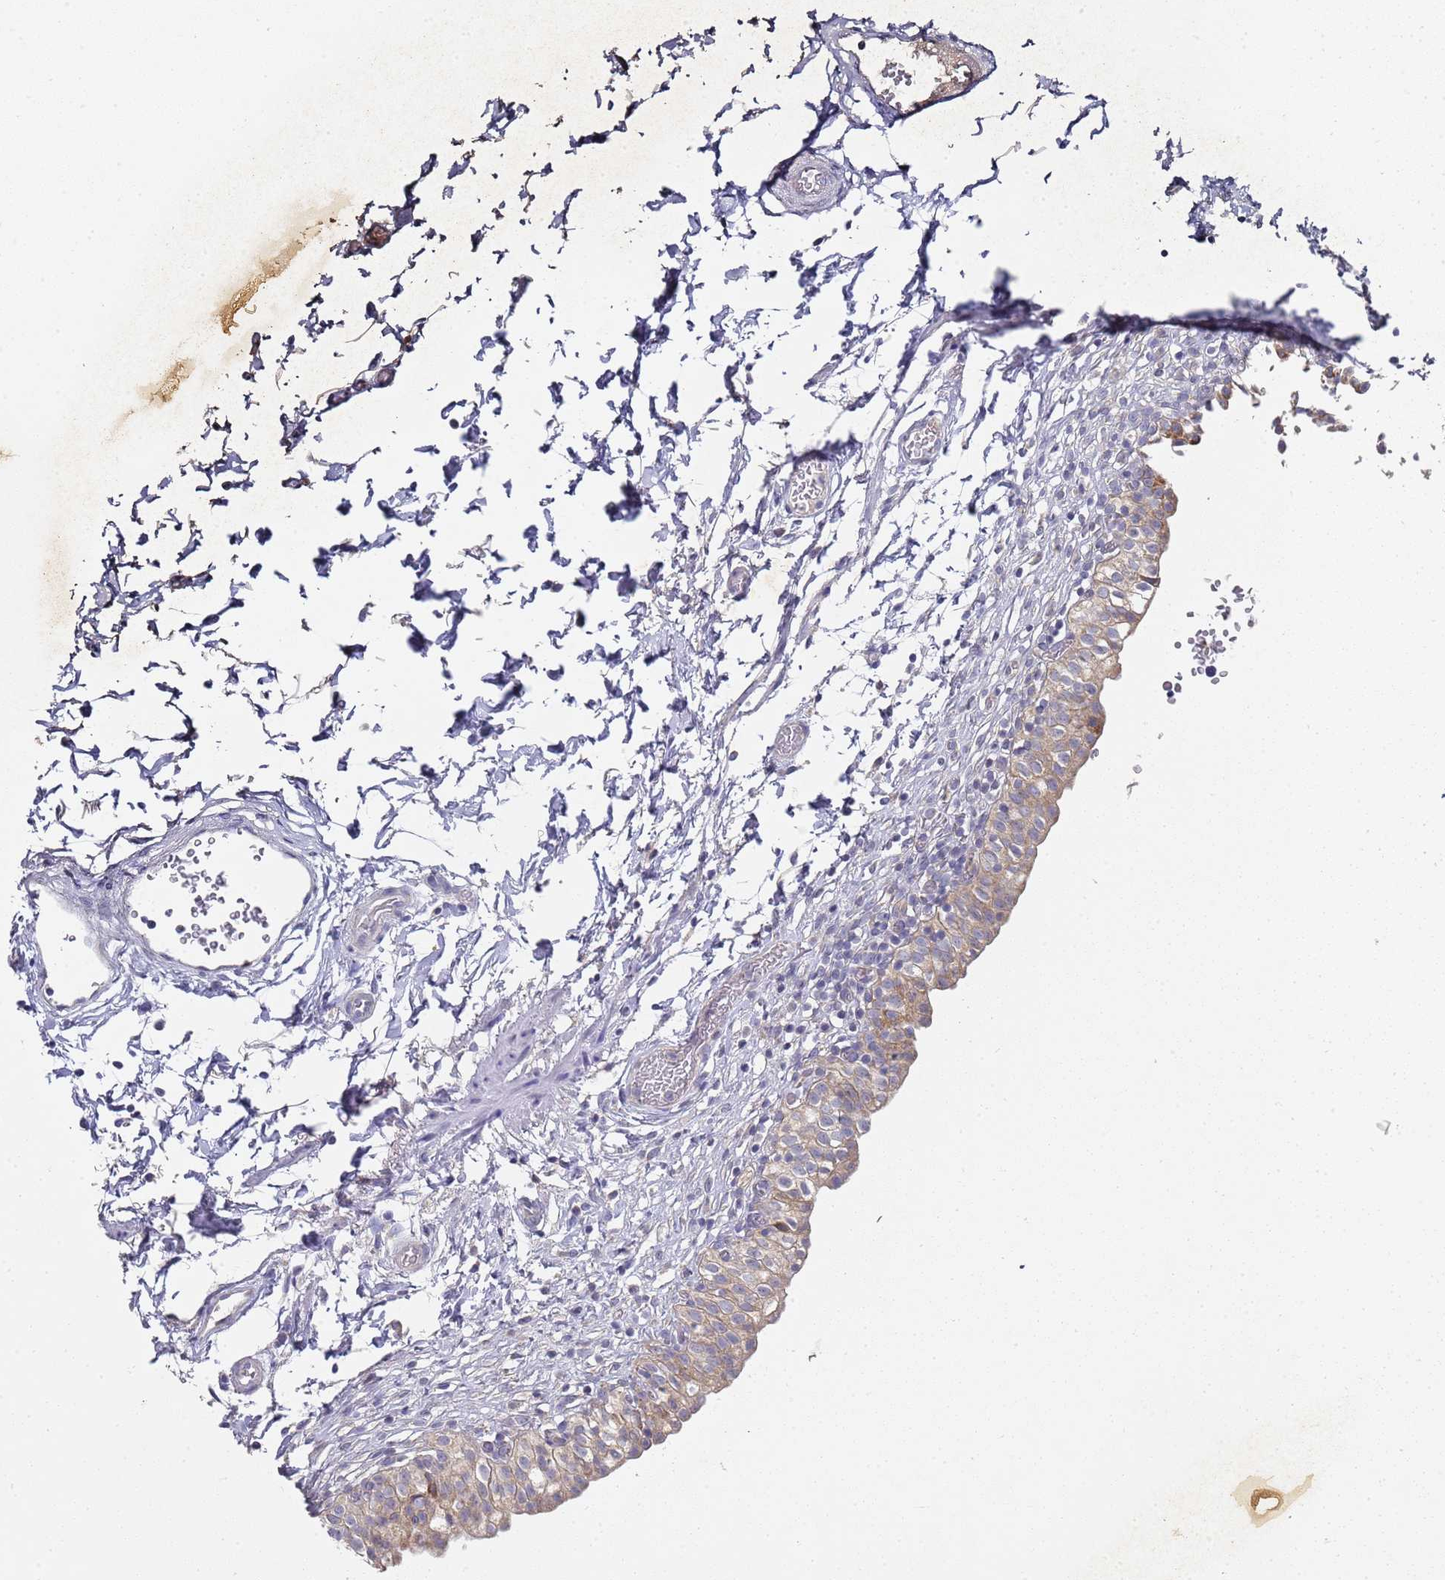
{"staining": {"intensity": "moderate", "quantity": ">75%", "location": "cytoplasmic/membranous"}, "tissue": "urinary bladder", "cell_type": "Urothelial cells", "image_type": "normal", "snomed": [{"axis": "morphology", "description": "Normal tissue, NOS"}, {"axis": "topography", "description": "Urinary bladder"}, {"axis": "topography", "description": "Peripheral nerve tissue"}], "caption": "An IHC micrograph of normal tissue is shown. Protein staining in brown labels moderate cytoplasmic/membranous positivity in urinary bladder within urothelial cells. Immunohistochemistry stains the protein in brown and the nuclei are stained blue.", "gene": "NPEPPS", "patient": {"sex": "male", "age": 55}}